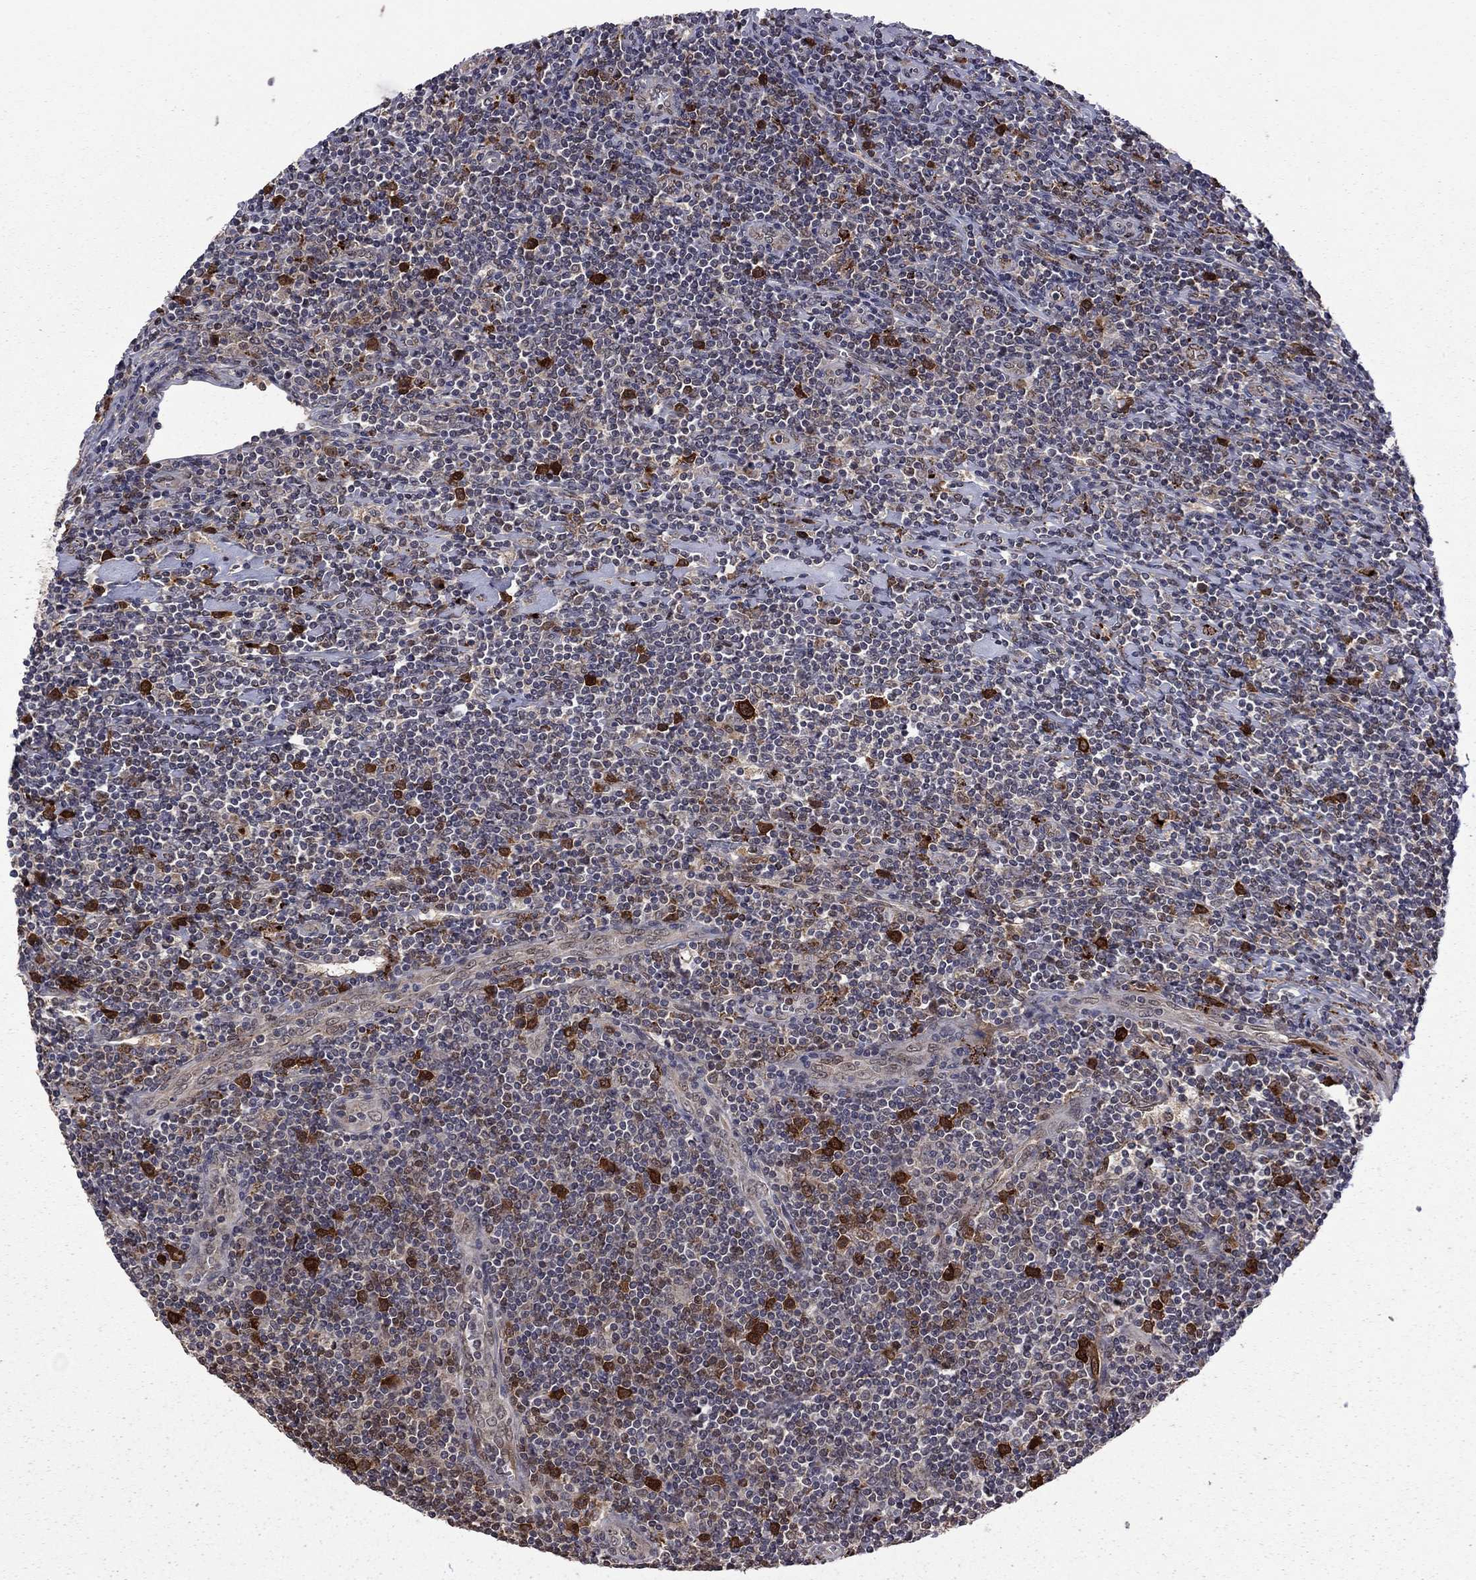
{"staining": {"intensity": "negative", "quantity": "none", "location": "none"}, "tissue": "lymphoma", "cell_type": "Tumor cells", "image_type": "cancer", "snomed": [{"axis": "morphology", "description": "Hodgkin's disease, NOS"}, {"axis": "topography", "description": "Lymph node"}], "caption": "Immunohistochemical staining of human Hodgkin's disease displays no significant staining in tumor cells.", "gene": "GPAA1", "patient": {"sex": "male", "age": 40}}